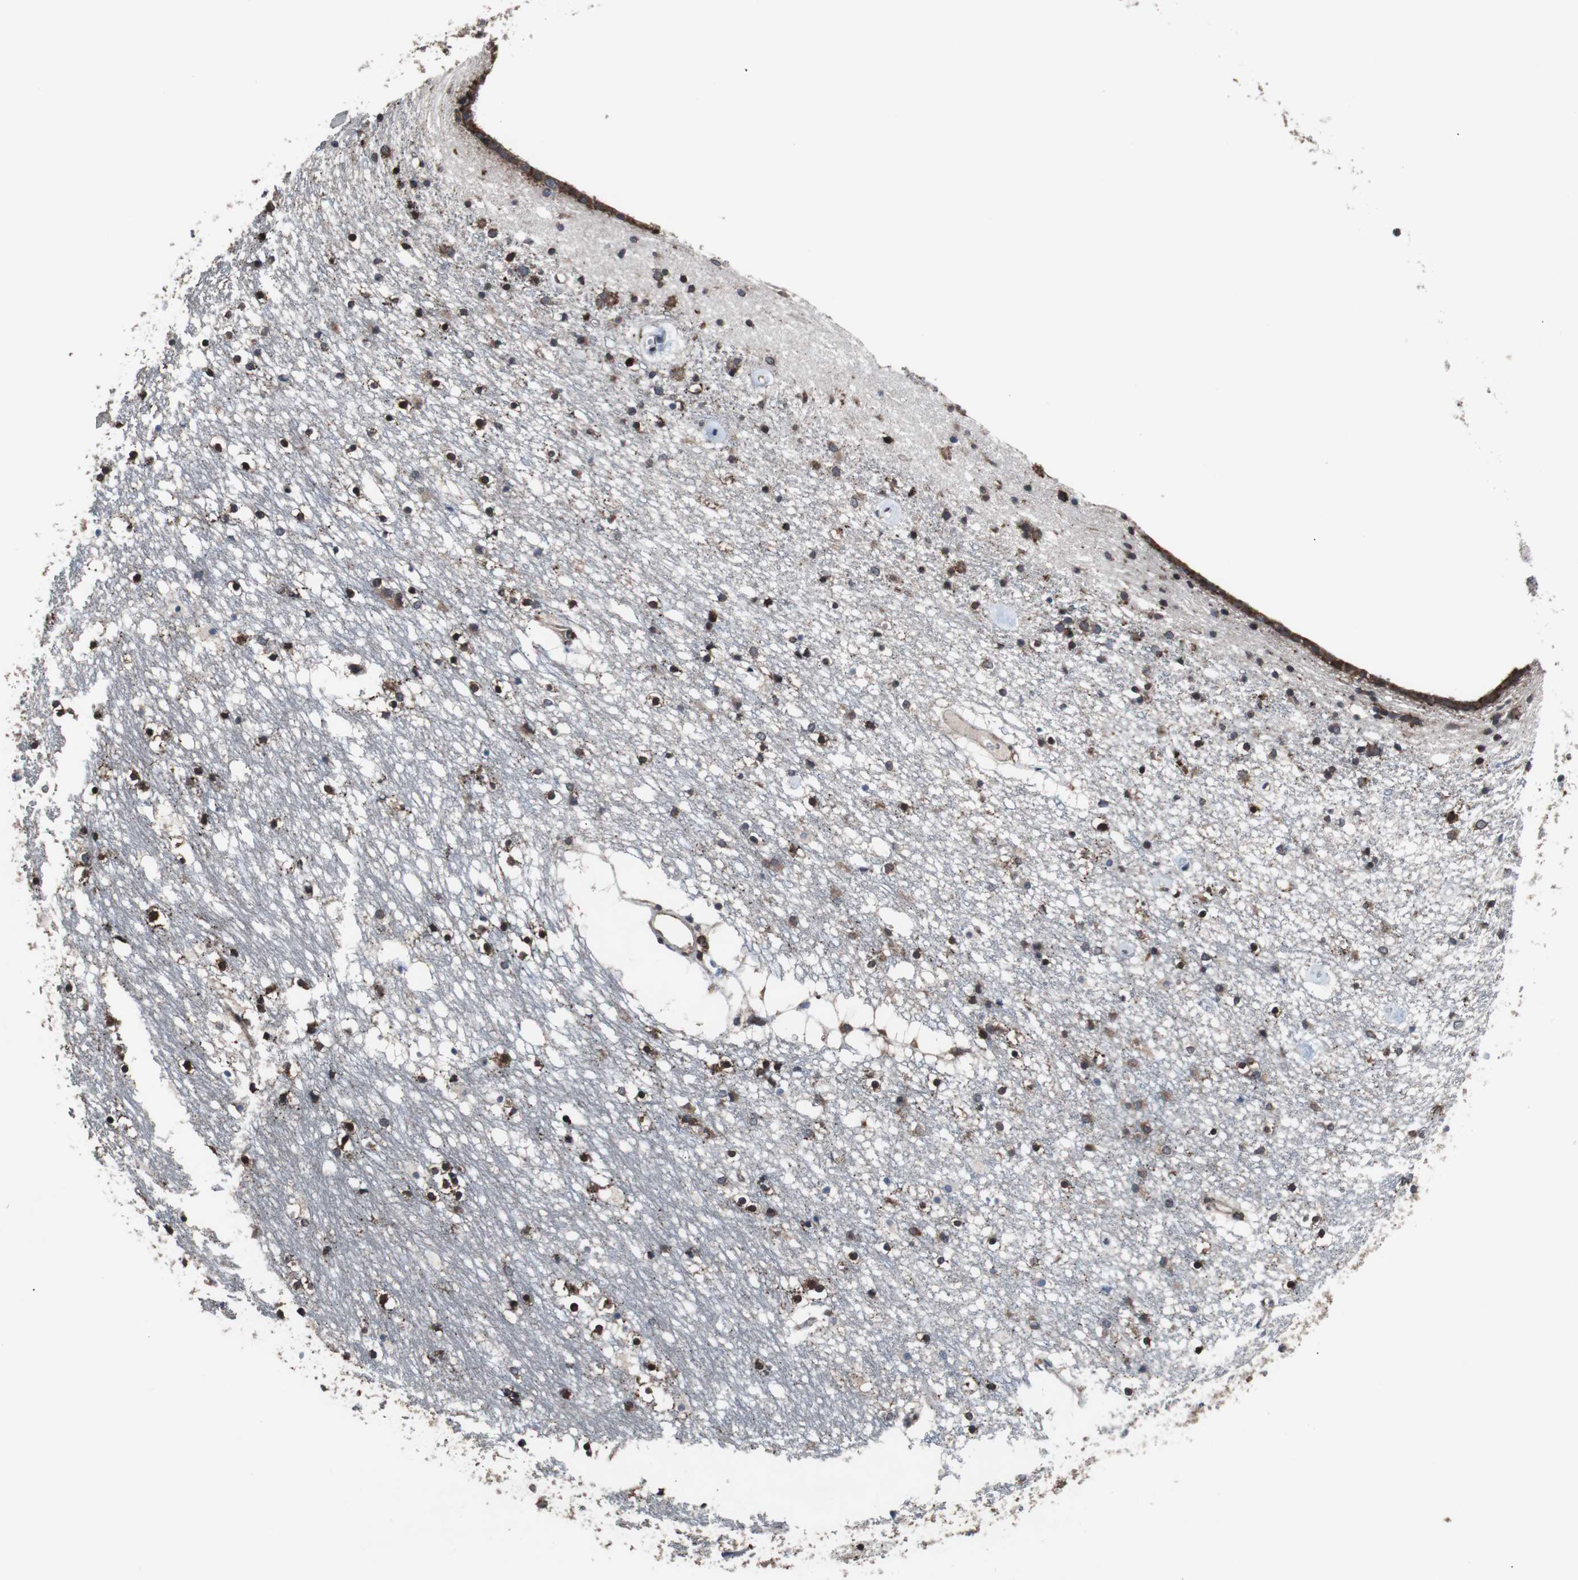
{"staining": {"intensity": "strong", "quantity": ">75%", "location": "cytoplasmic/membranous,nuclear"}, "tissue": "caudate", "cell_type": "Glial cells", "image_type": "normal", "snomed": [{"axis": "morphology", "description": "Normal tissue, NOS"}, {"axis": "topography", "description": "Lateral ventricle wall"}], "caption": "The image demonstrates staining of normal caudate, revealing strong cytoplasmic/membranous,nuclear protein staining (brown color) within glial cells. Immunohistochemistry stains the protein in brown and the nuclei are stained blue.", "gene": "USP10", "patient": {"sex": "male", "age": 45}}